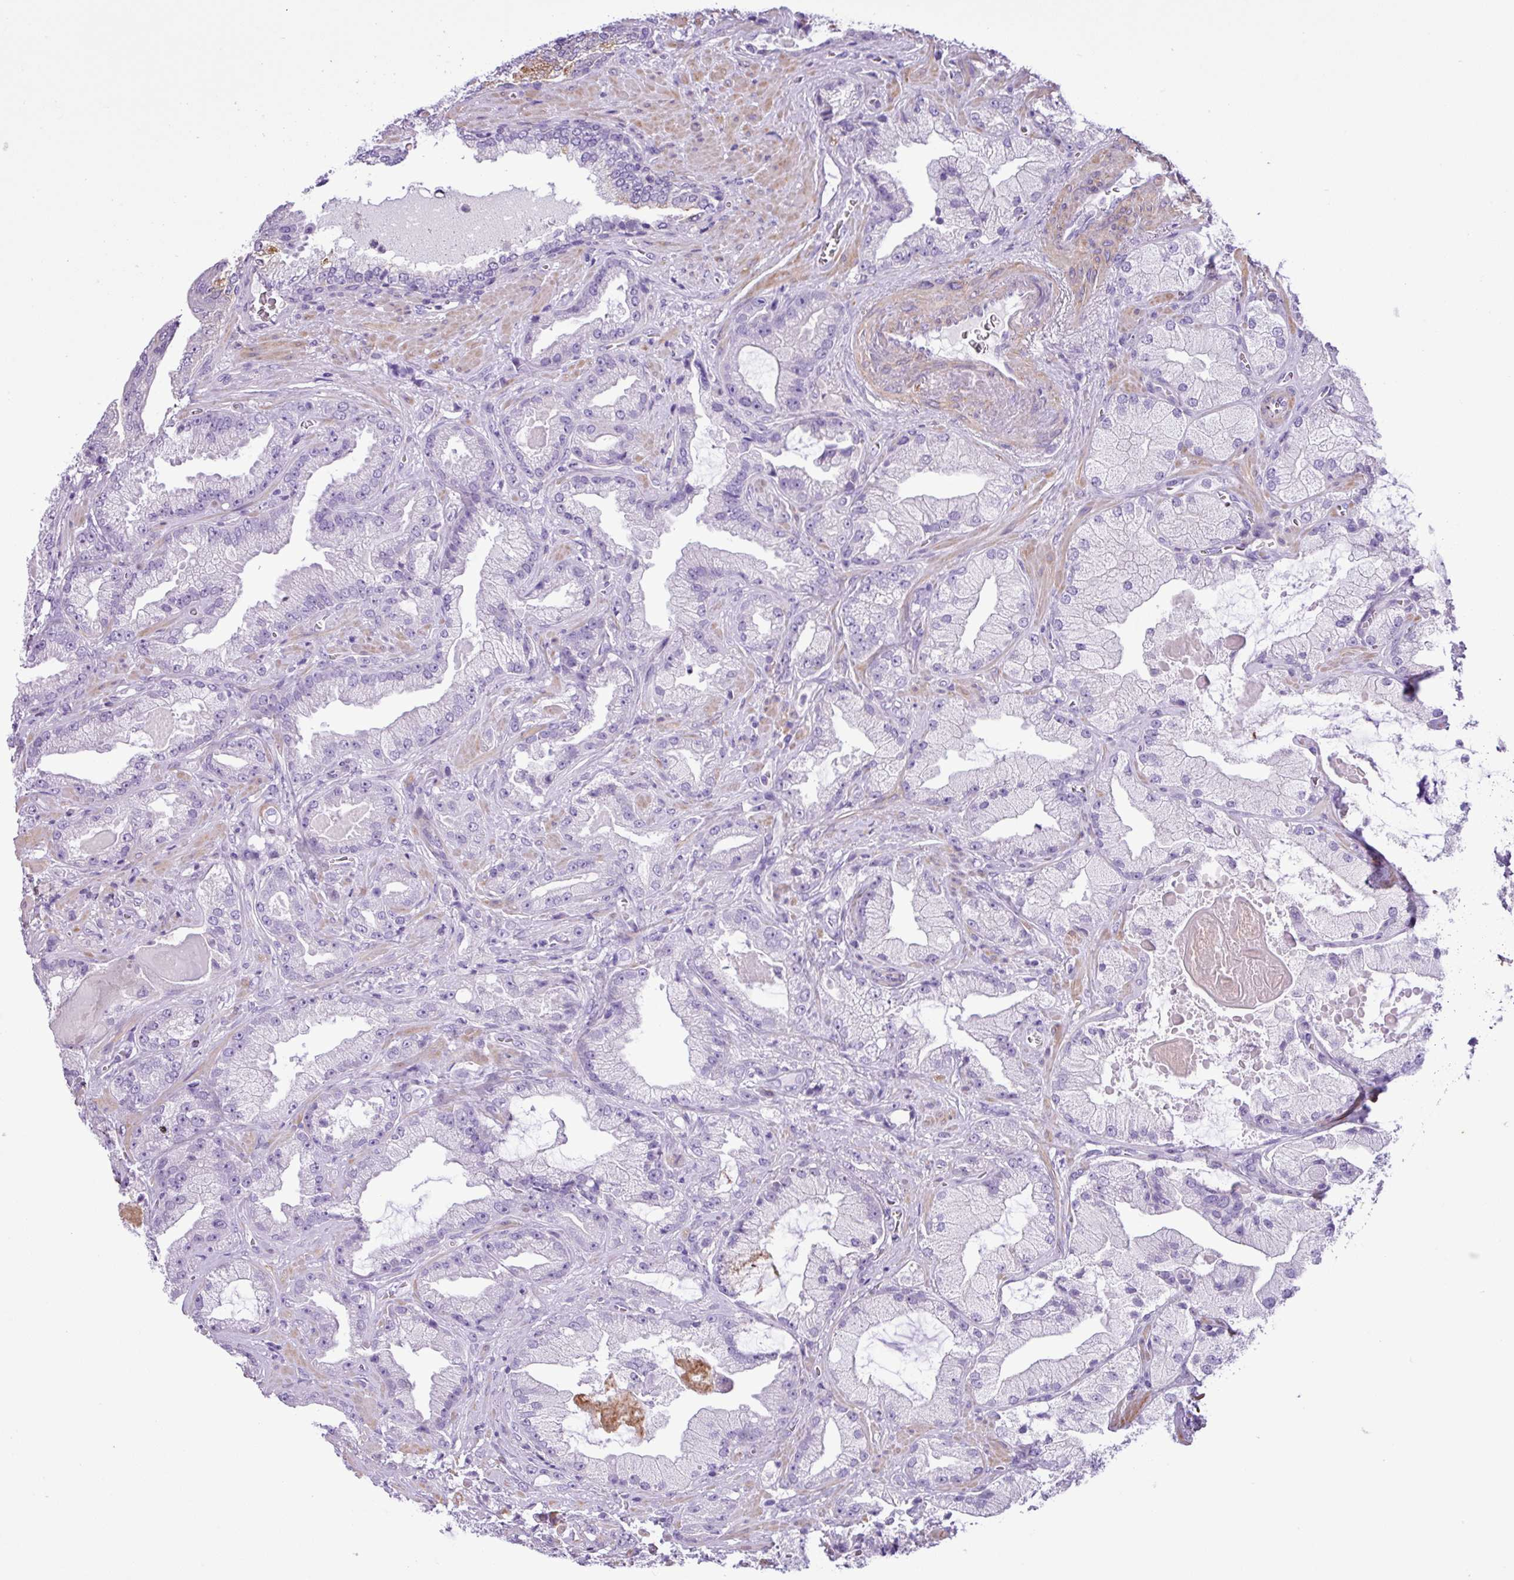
{"staining": {"intensity": "negative", "quantity": "none", "location": "none"}, "tissue": "prostate cancer", "cell_type": "Tumor cells", "image_type": "cancer", "snomed": [{"axis": "morphology", "description": "Adenocarcinoma, High grade"}, {"axis": "topography", "description": "Prostate"}], "caption": "Immunohistochemistry (IHC) photomicrograph of human high-grade adenocarcinoma (prostate) stained for a protein (brown), which exhibits no positivity in tumor cells. (IHC, brightfield microscopy, high magnification).", "gene": "ZNF334", "patient": {"sex": "male", "age": 68}}